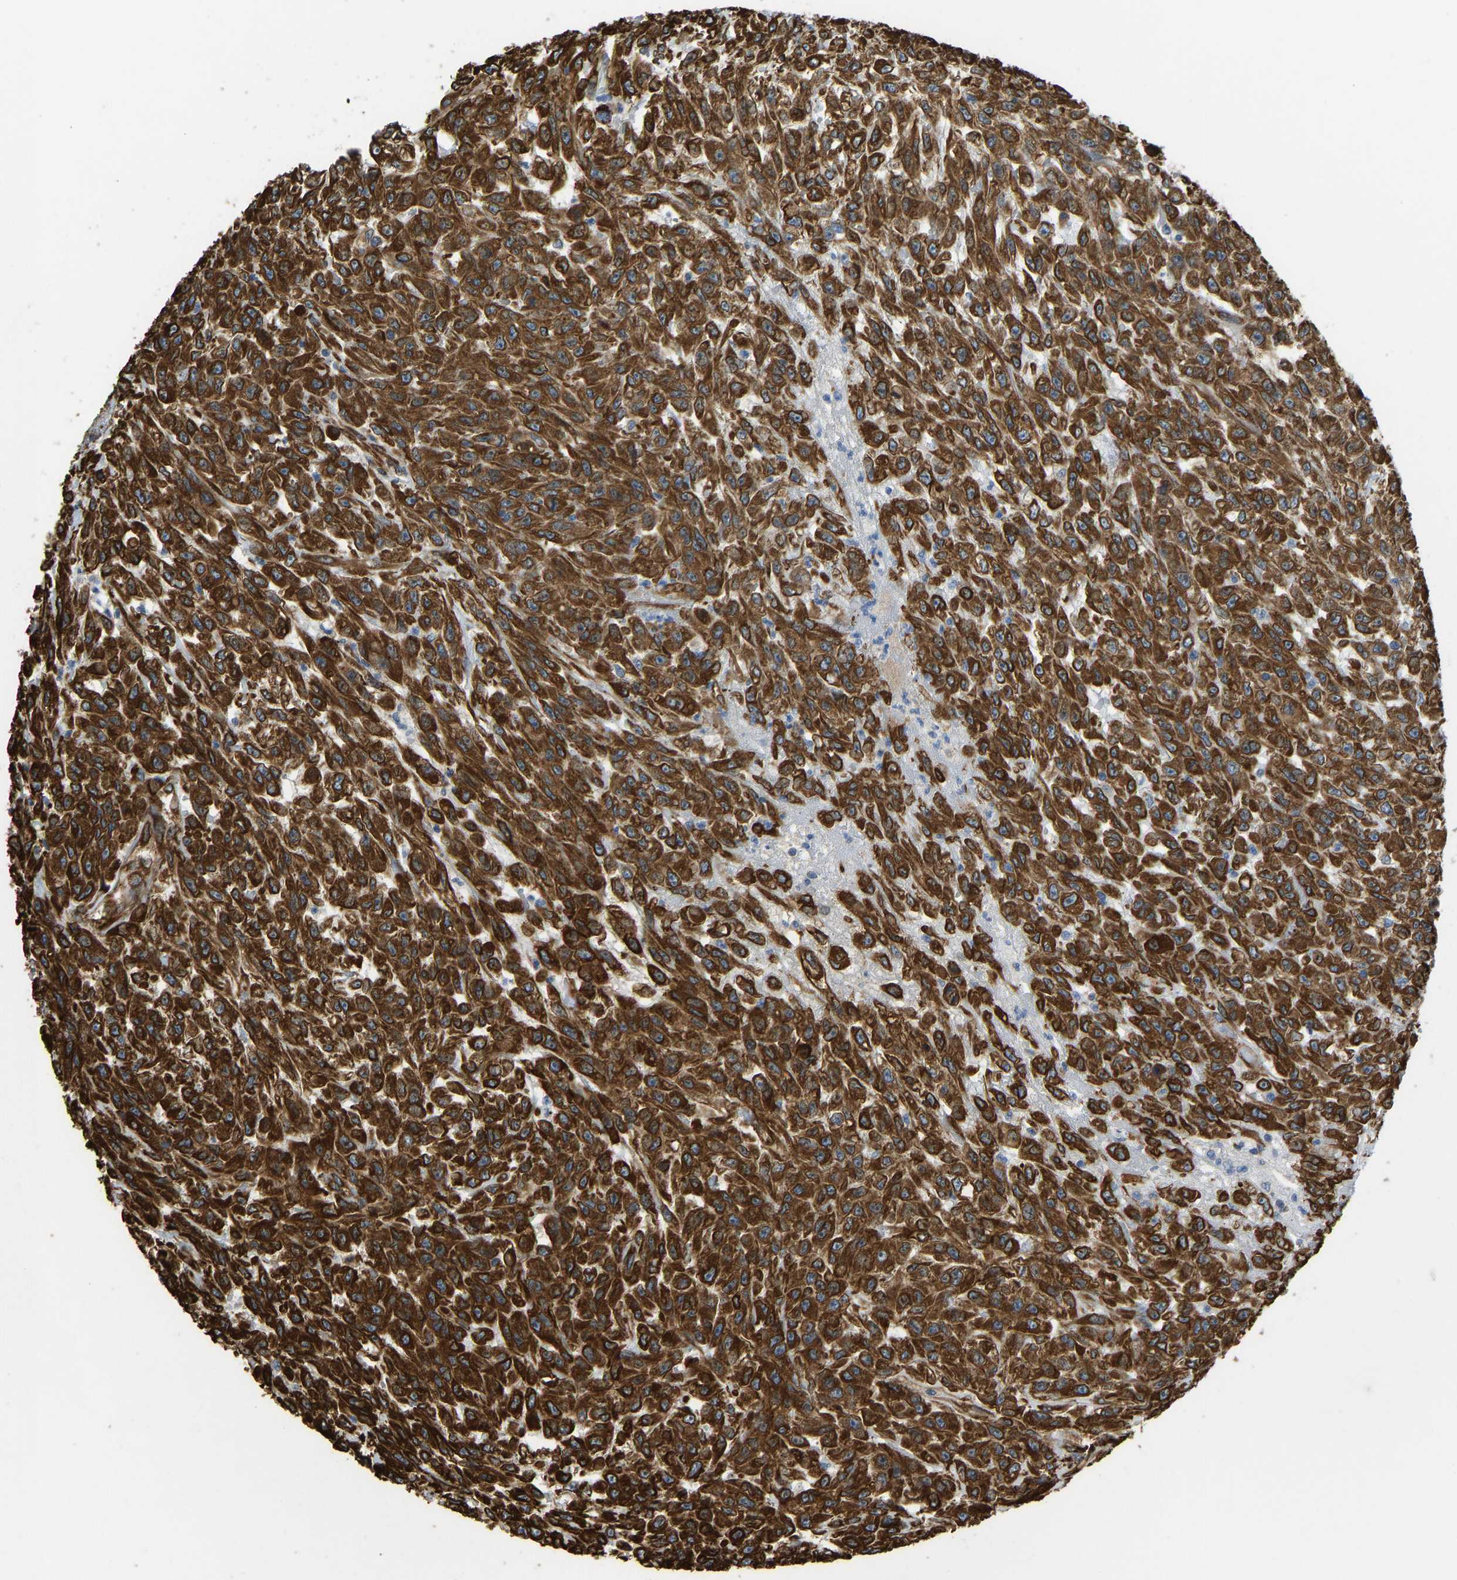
{"staining": {"intensity": "strong", "quantity": ">75%", "location": "cytoplasmic/membranous"}, "tissue": "urothelial cancer", "cell_type": "Tumor cells", "image_type": "cancer", "snomed": [{"axis": "morphology", "description": "Urothelial carcinoma, High grade"}, {"axis": "topography", "description": "Urinary bladder"}], "caption": "Human urothelial cancer stained with a protein marker exhibits strong staining in tumor cells.", "gene": "BEX3", "patient": {"sex": "male", "age": 46}}